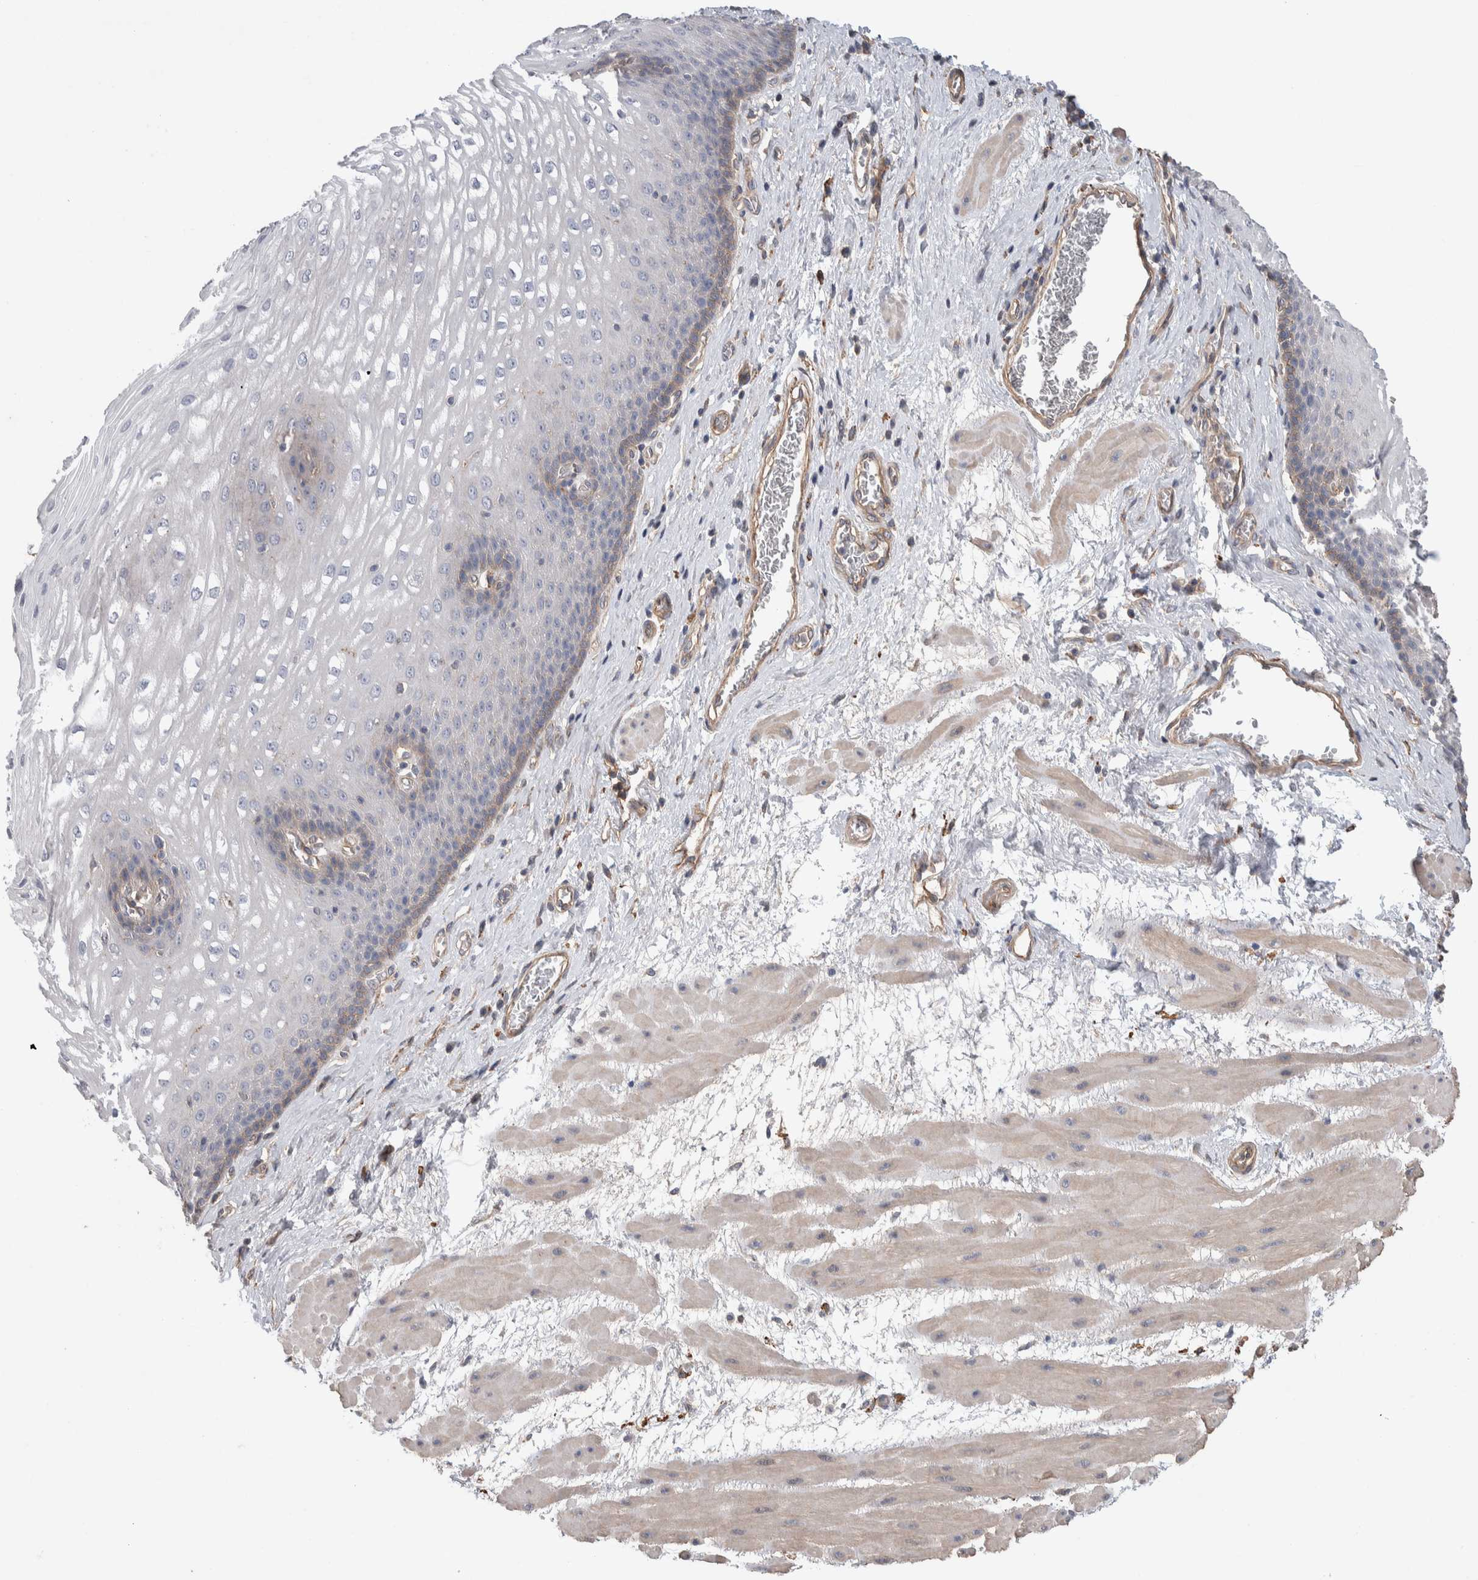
{"staining": {"intensity": "negative", "quantity": "none", "location": "none"}, "tissue": "esophagus", "cell_type": "Squamous epithelial cells", "image_type": "normal", "snomed": [{"axis": "morphology", "description": "Normal tissue, NOS"}, {"axis": "topography", "description": "Esophagus"}], "caption": "DAB (3,3'-diaminobenzidine) immunohistochemical staining of unremarkable human esophagus demonstrates no significant staining in squamous epithelial cells. (DAB immunohistochemistry (IHC) visualized using brightfield microscopy, high magnification).", "gene": "GCNA", "patient": {"sex": "male", "age": 48}}